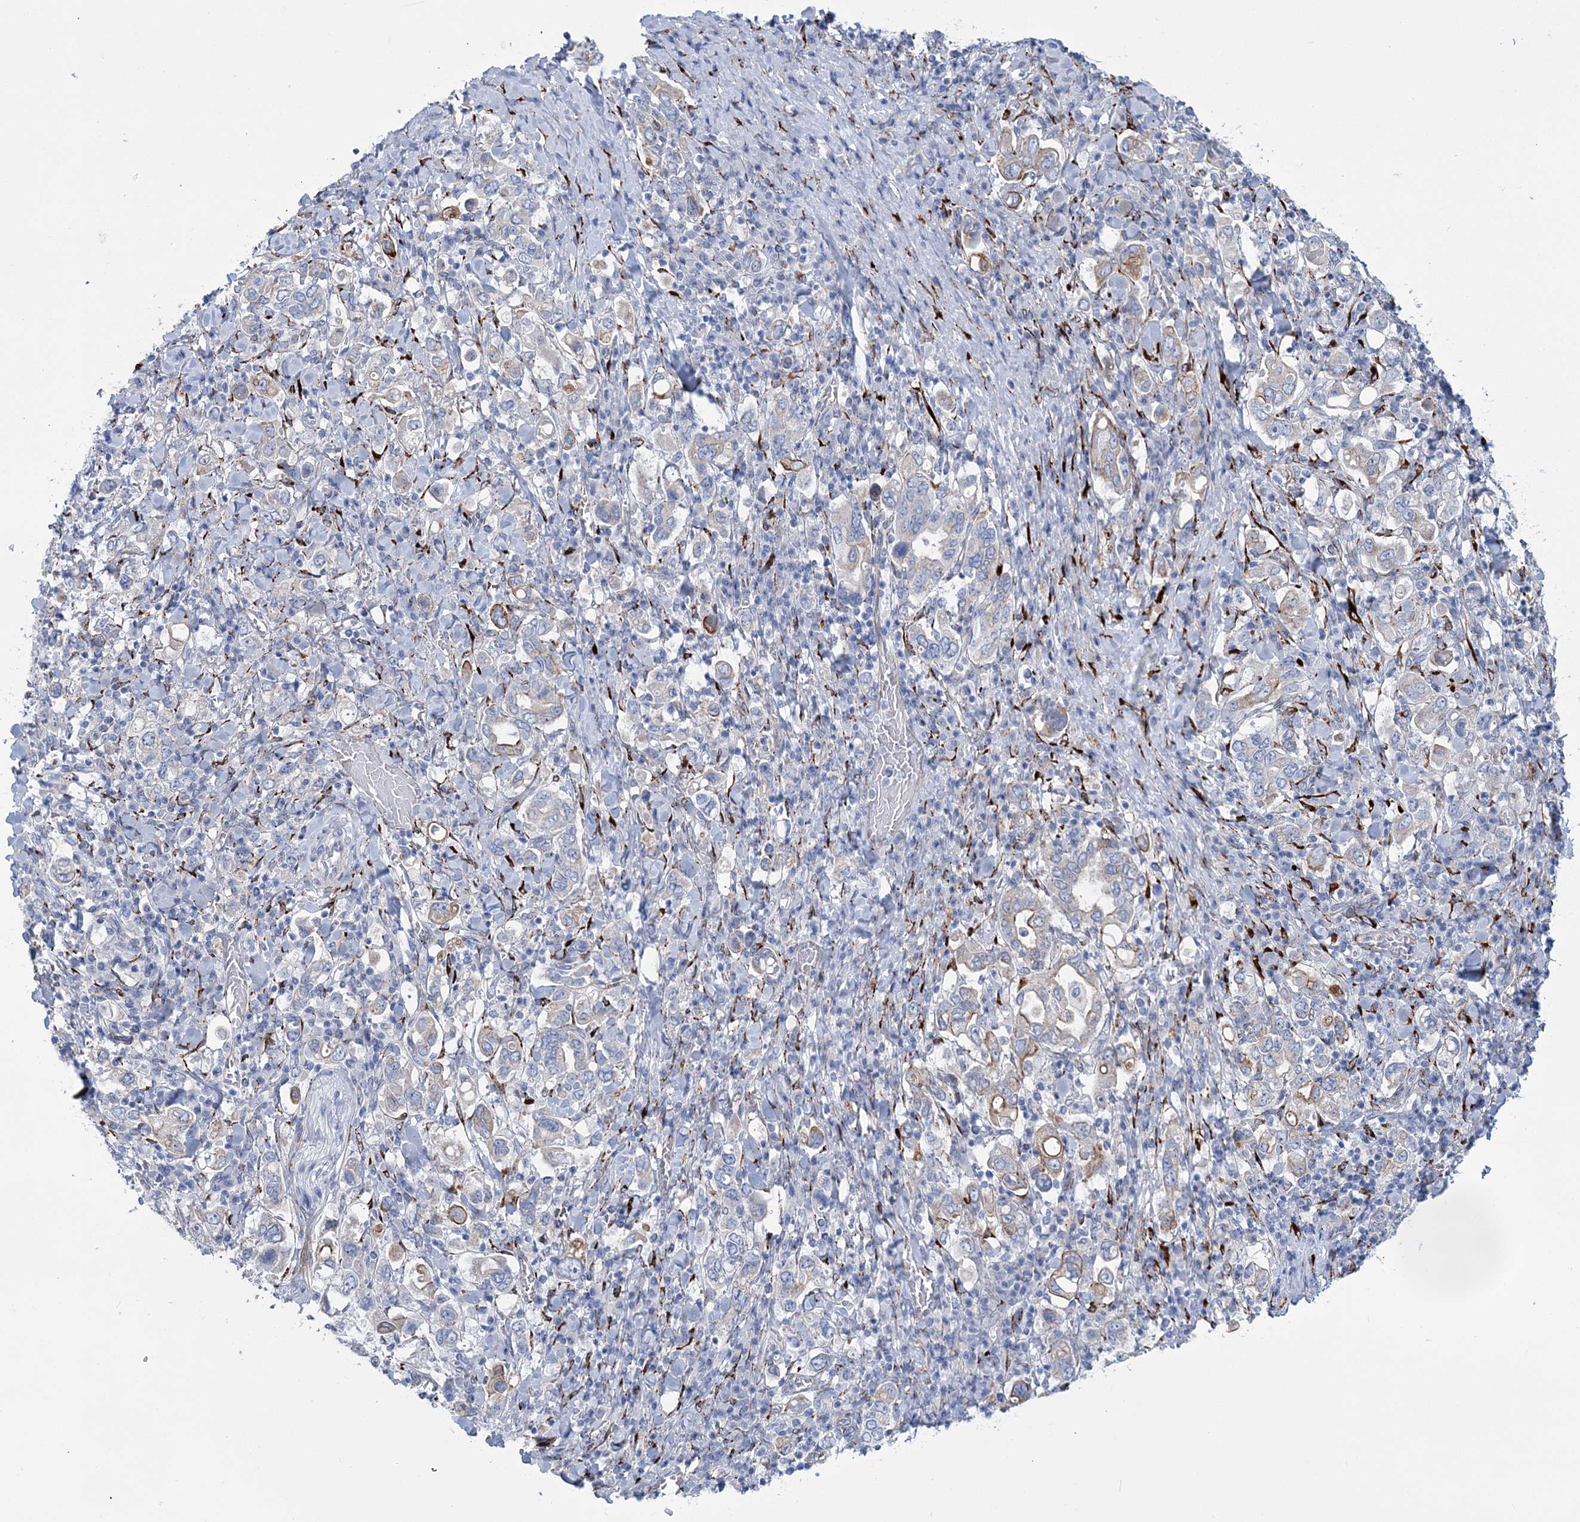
{"staining": {"intensity": "moderate", "quantity": "<25%", "location": "cytoplasmic/membranous"}, "tissue": "stomach cancer", "cell_type": "Tumor cells", "image_type": "cancer", "snomed": [{"axis": "morphology", "description": "Adenocarcinoma, NOS"}, {"axis": "topography", "description": "Stomach, upper"}], "caption": "An immunohistochemistry (IHC) micrograph of tumor tissue is shown. Protein staining in brown labels moderate cytoplasmic/membranous positivity in adenocarcinoma (stomach) within tumor cells. Nuclei are stained in blue.", "gene": "RAB11FIP5", "patient": {"sex": "male", "age": 62}}